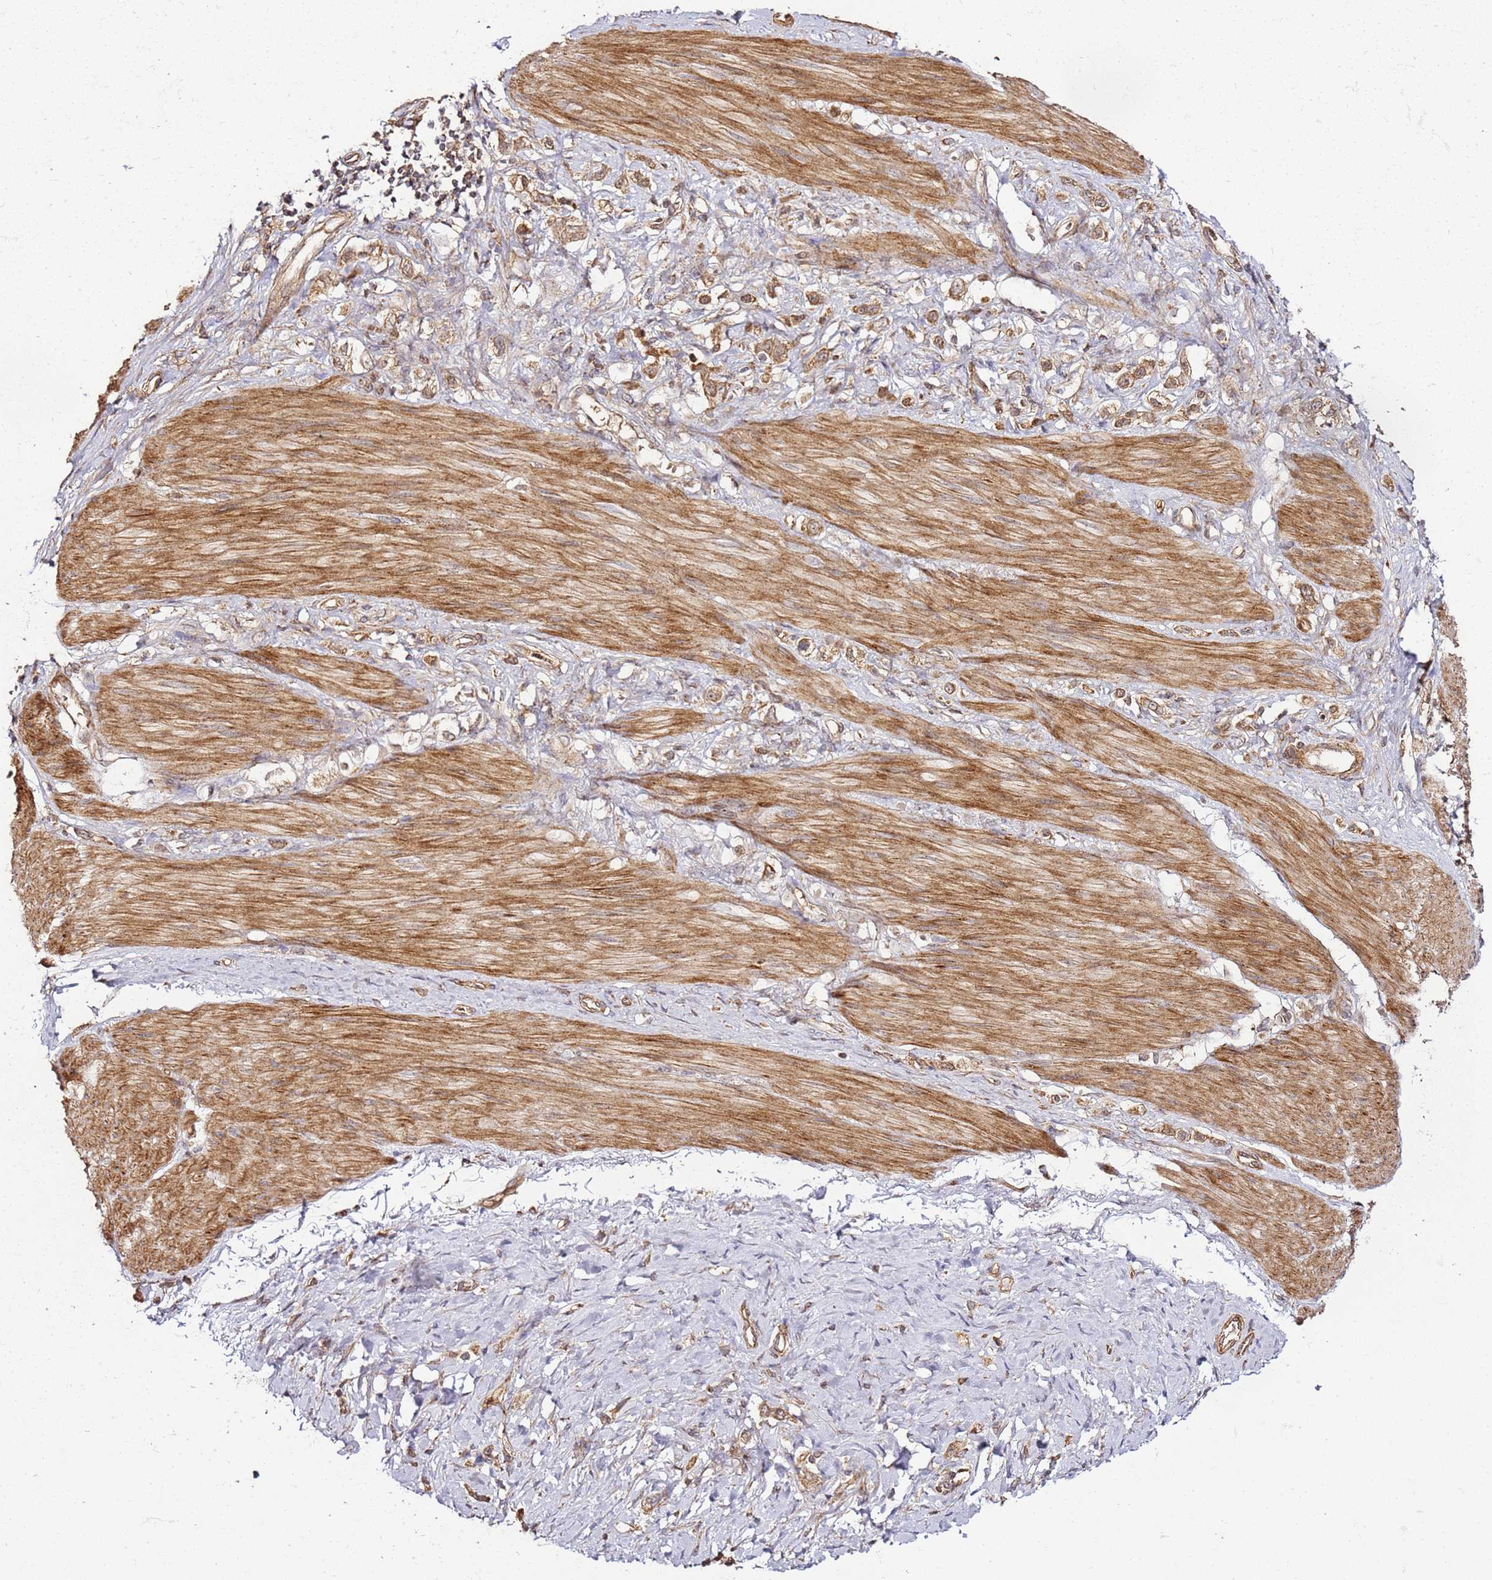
{"staining": {"intensity": "strong", "quantity": ">75%", "location": "cytoplasmic/membranous"}, "tissue": "stomach cancer", "cell_type": "Tumor cells", "image_type": "cancer", "snomed": [{"axis": "morphology", "description": "Adenocarcinoma, NOS"}, {"axis": "topography", "description": "Stomach"}], "caption": "Protein staining by immunohistochemistry exhibits strong cytoplasmic/membranous expression in approximately >75% of tumor cells in stomach cancer (adenocarcinoma).", "gene": "TM2D2", "patient": {"sex": "female", "age": 65}}